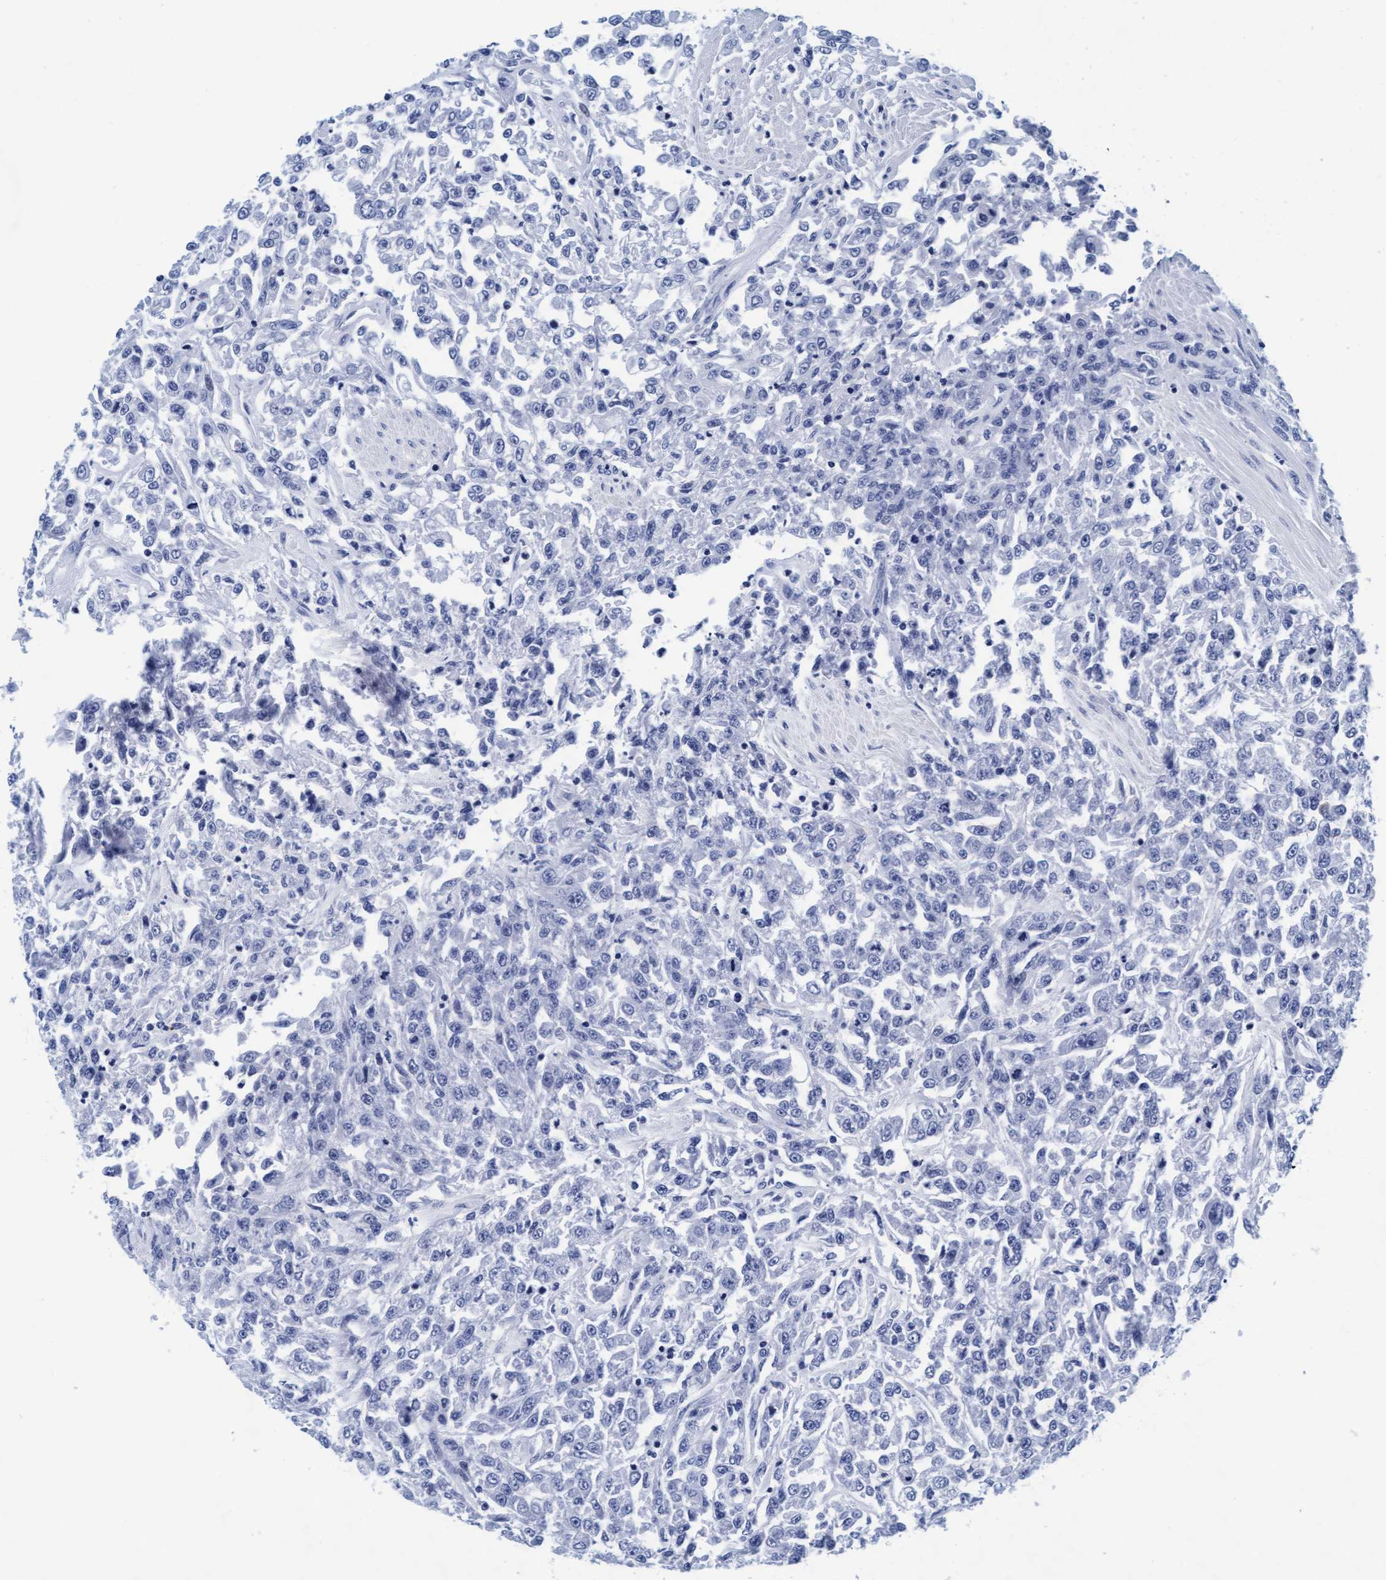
{"staining": {"intensity": "negative", "quantity": "none", "location": "none"}, "tissue": "urothelial cancer", "cell_type": "Tumor cells", "image_type": "cancer", "snomed": [{"axis": "morphology", "description": "Urothelial carcinoma, High grade"}, {"axis": "topography", "description": "Urinary bladder"}], "caption": "Tumor cells show no significant protein expression in high-grade urothelial carcinoma. The staining was performed using DAB to visualize the protein expression in brown, while the nuclei were stained in blue with hematoxylin (Magnification: 20x).", "gene": "ARSG", "patient": {"sex": "male", "age": 46}}